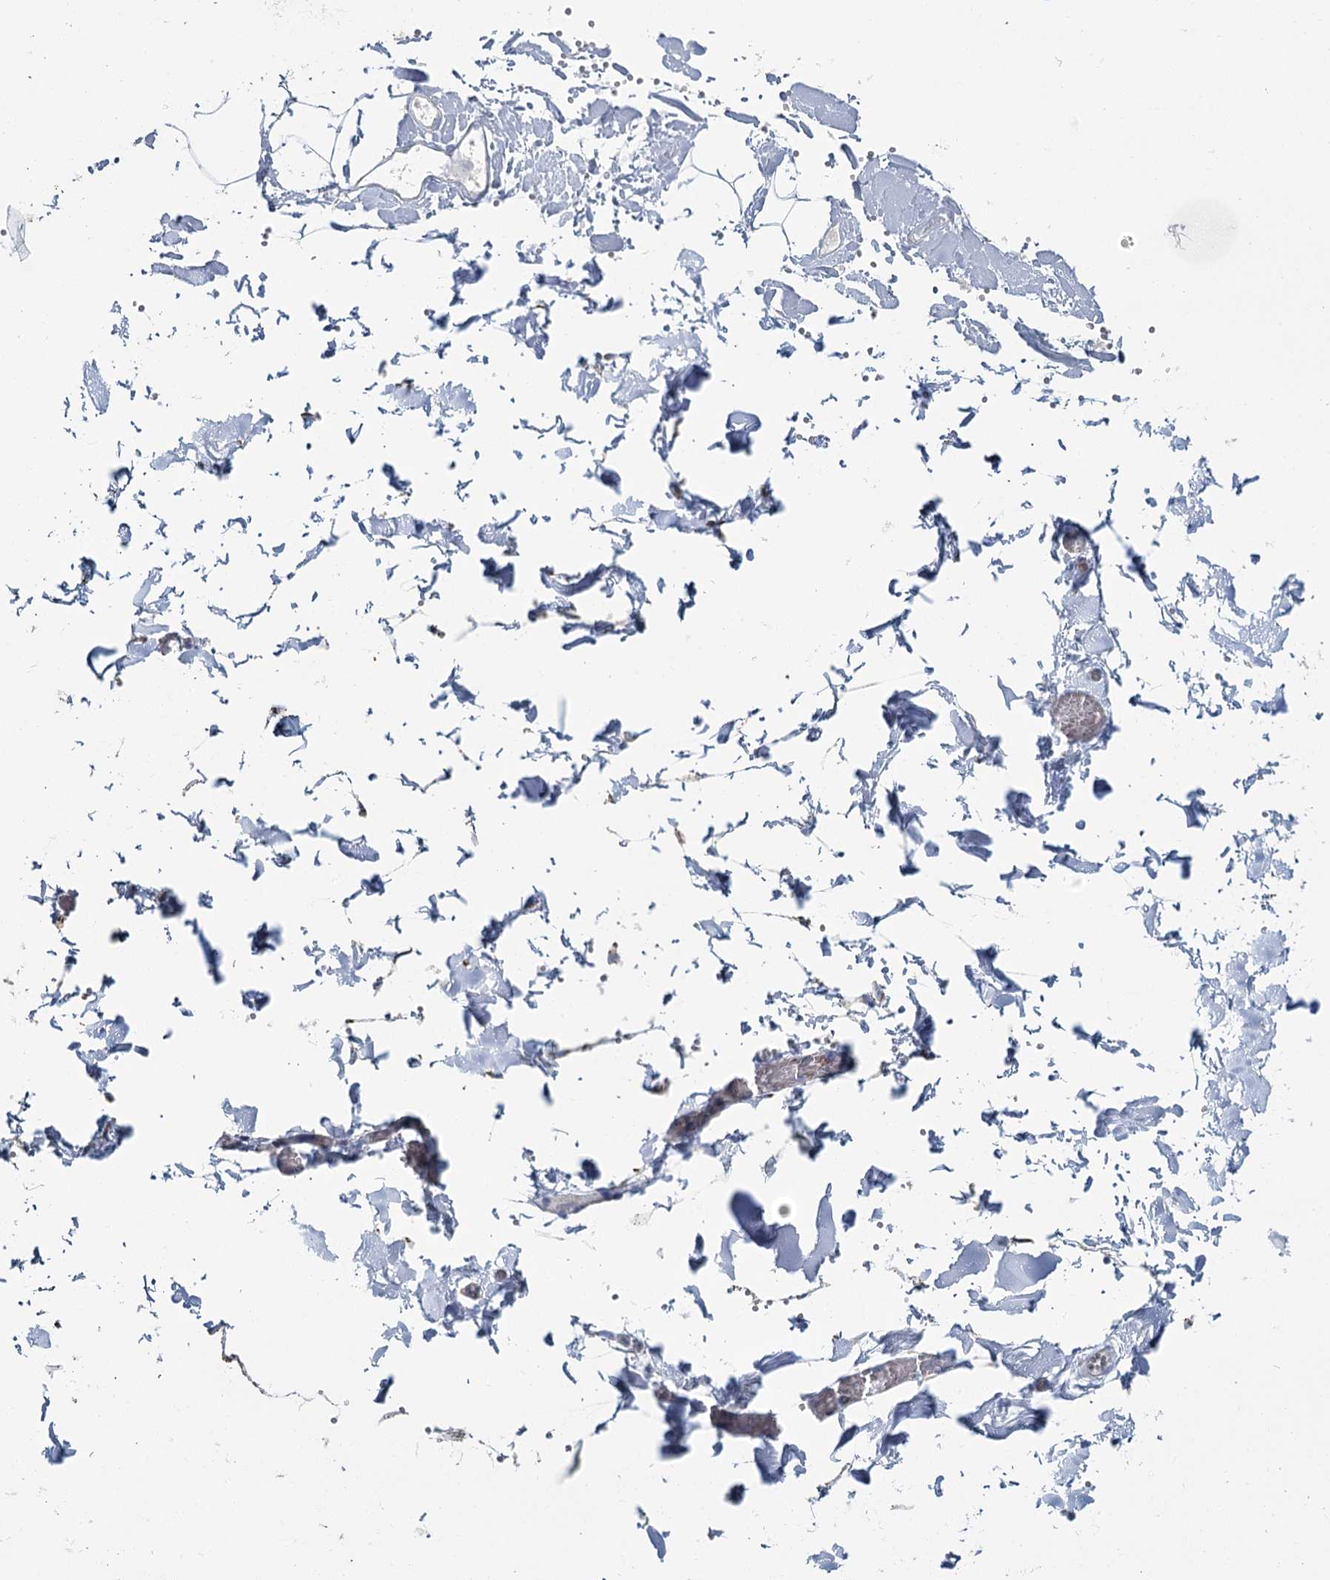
{"staining": {"intensity": "negative", "quantity": "none", "location": "none"}, "tissue": "adipose tissue", "cell_type": "Adipocytes", "image_type": "normal", "snomed": [{"axis": "morphology", "description": "Normal tissue, NOS"}, {"axis": "topography", "description": "Gallbladder"}, {"axis": "topography", "description": "Peripheral nerve tissue"}], "caption": "Photomicrograph shows no significant protein staining in adipocytes of benign adipose tissue.", "gene": "MRPL44", "patient": {"sex": "male", "age": 38}}